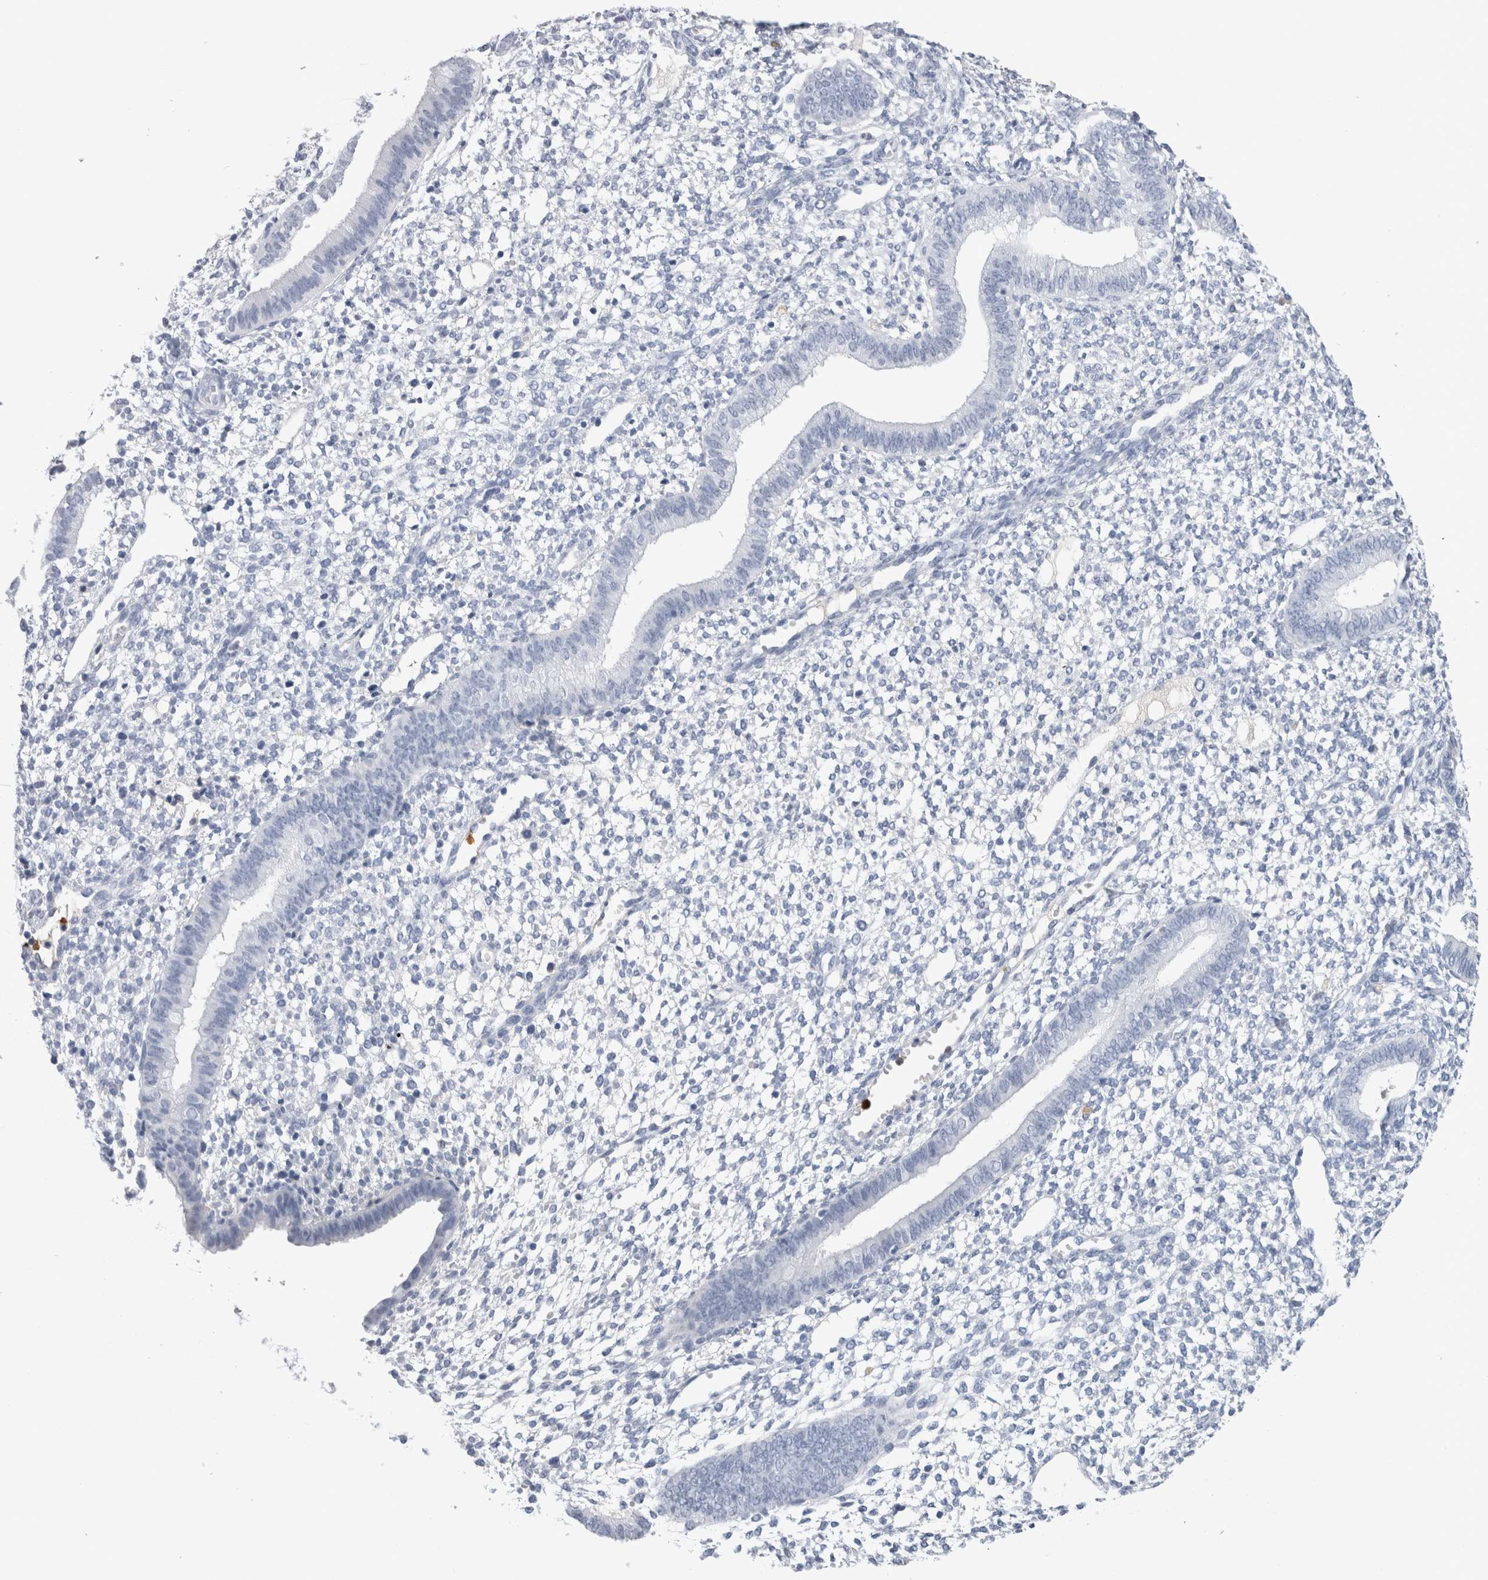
{"staining": {"intensity": "negative", "quantity": "none", "location": "none"}, "tissue": "endometrium", "cell_type": "Cells in endometrial stroma", "image_type": "normal", "snomed": [{"axis": "morphology", "description": "Normal tissue, NOS"}, {"axis": "topography", "description": "Endometrium"}], "caption": "IHC photomicrograph of normal endometrium: human endometrium stained with DAB displays no significant protein positivity in cells in endometrial stroma.", "gene": "S100A12", "patient": {"sex": "female", "age": 46}}